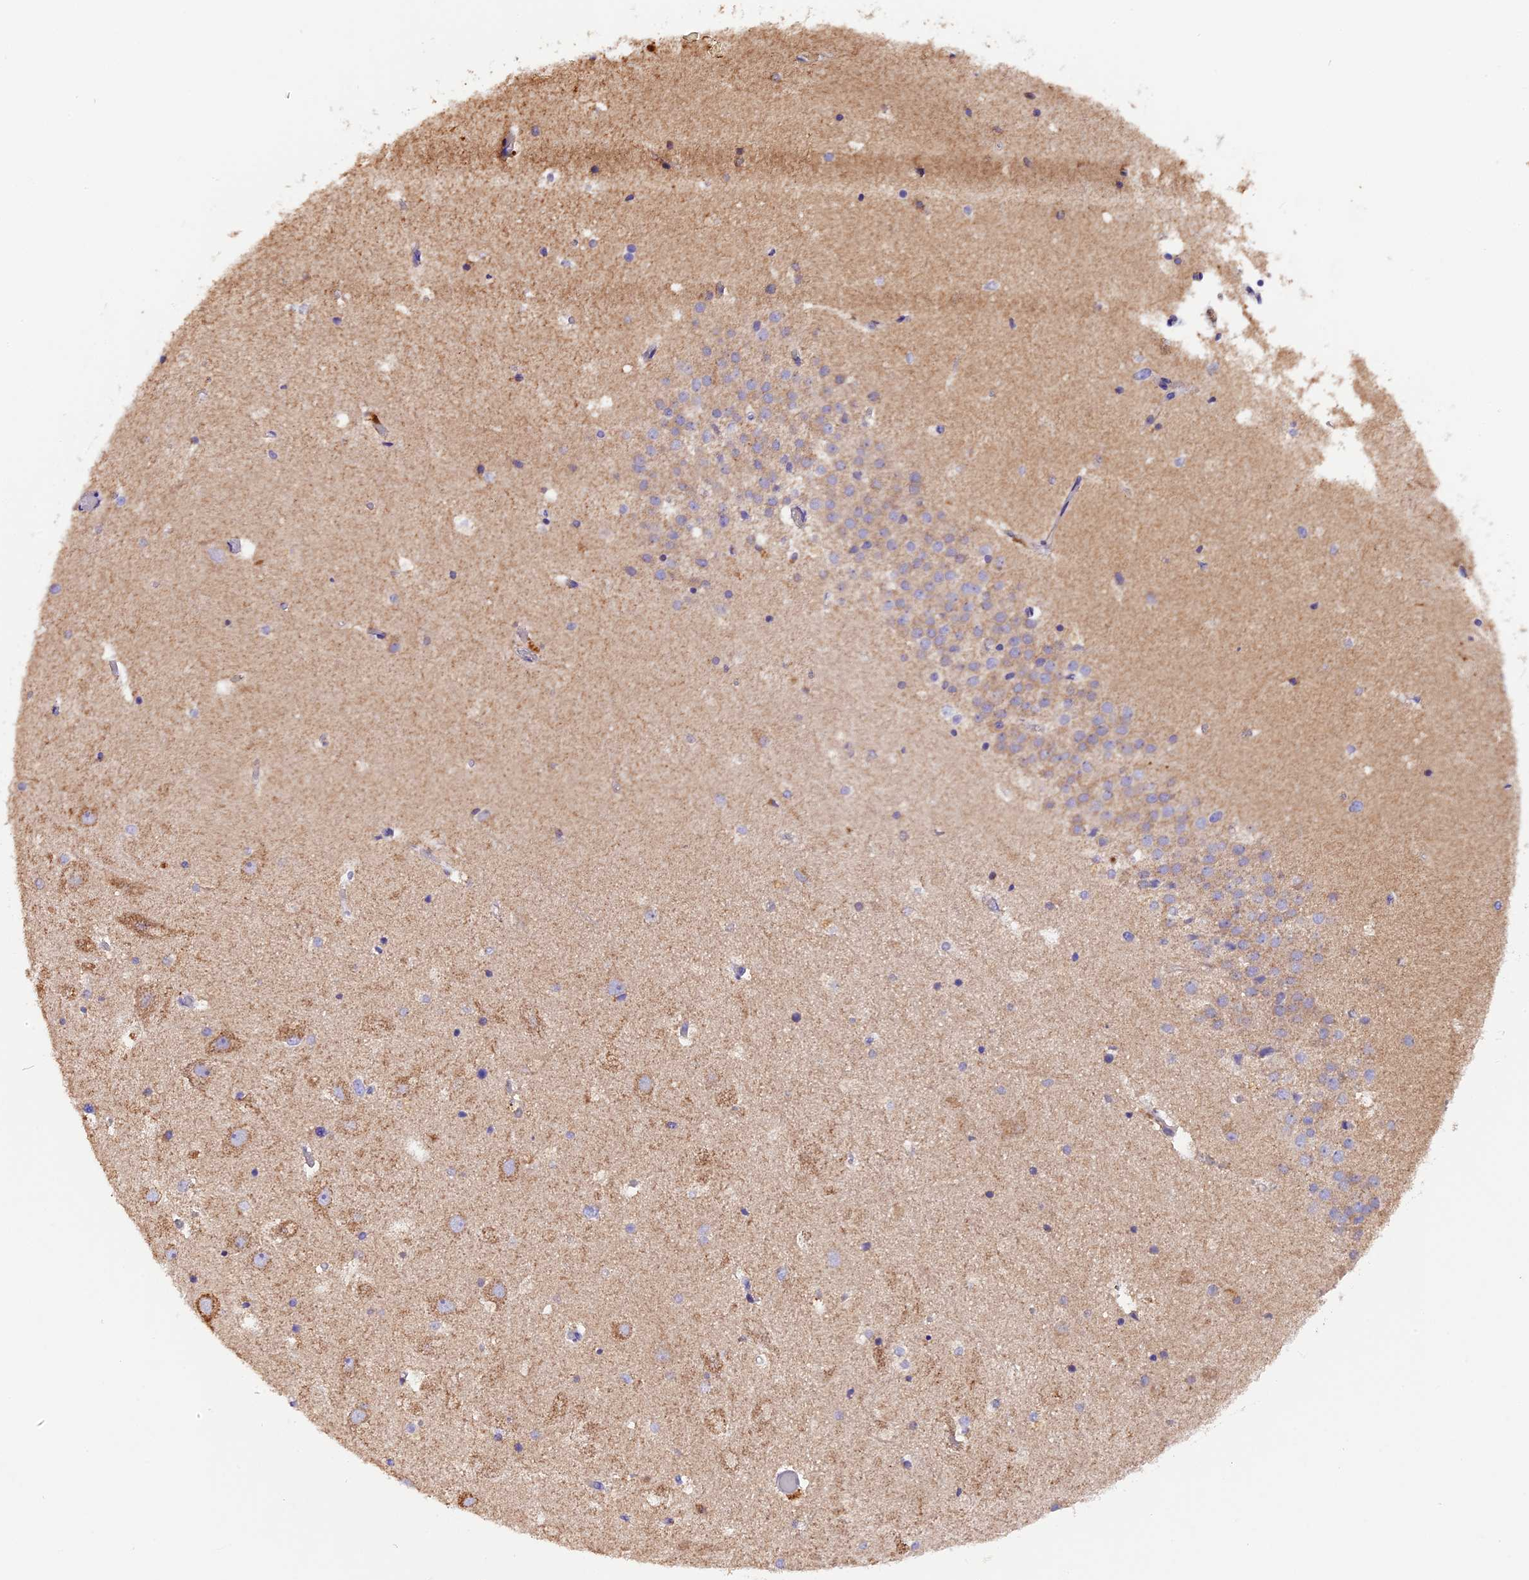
{"staining": {"intensity": "negative", "quantity": "none", "location": "none"}, "tissue": "hippocampus", "cell_type": "Glial cells", "image_type": "normal", "snomed": [{"axis": "morphology", "description": "Normal tissue, NOS"}, {"axis": "topography", "description": "Hippocampus"}], "caption": "Immunohistochemistry (IHC) micrograph of unremarkable hippocampus stained for a protein (brown), which demonstrates no expression in glial cells.", "gene": "SIX5", "patient": {"sex": "female", "age": 52}}